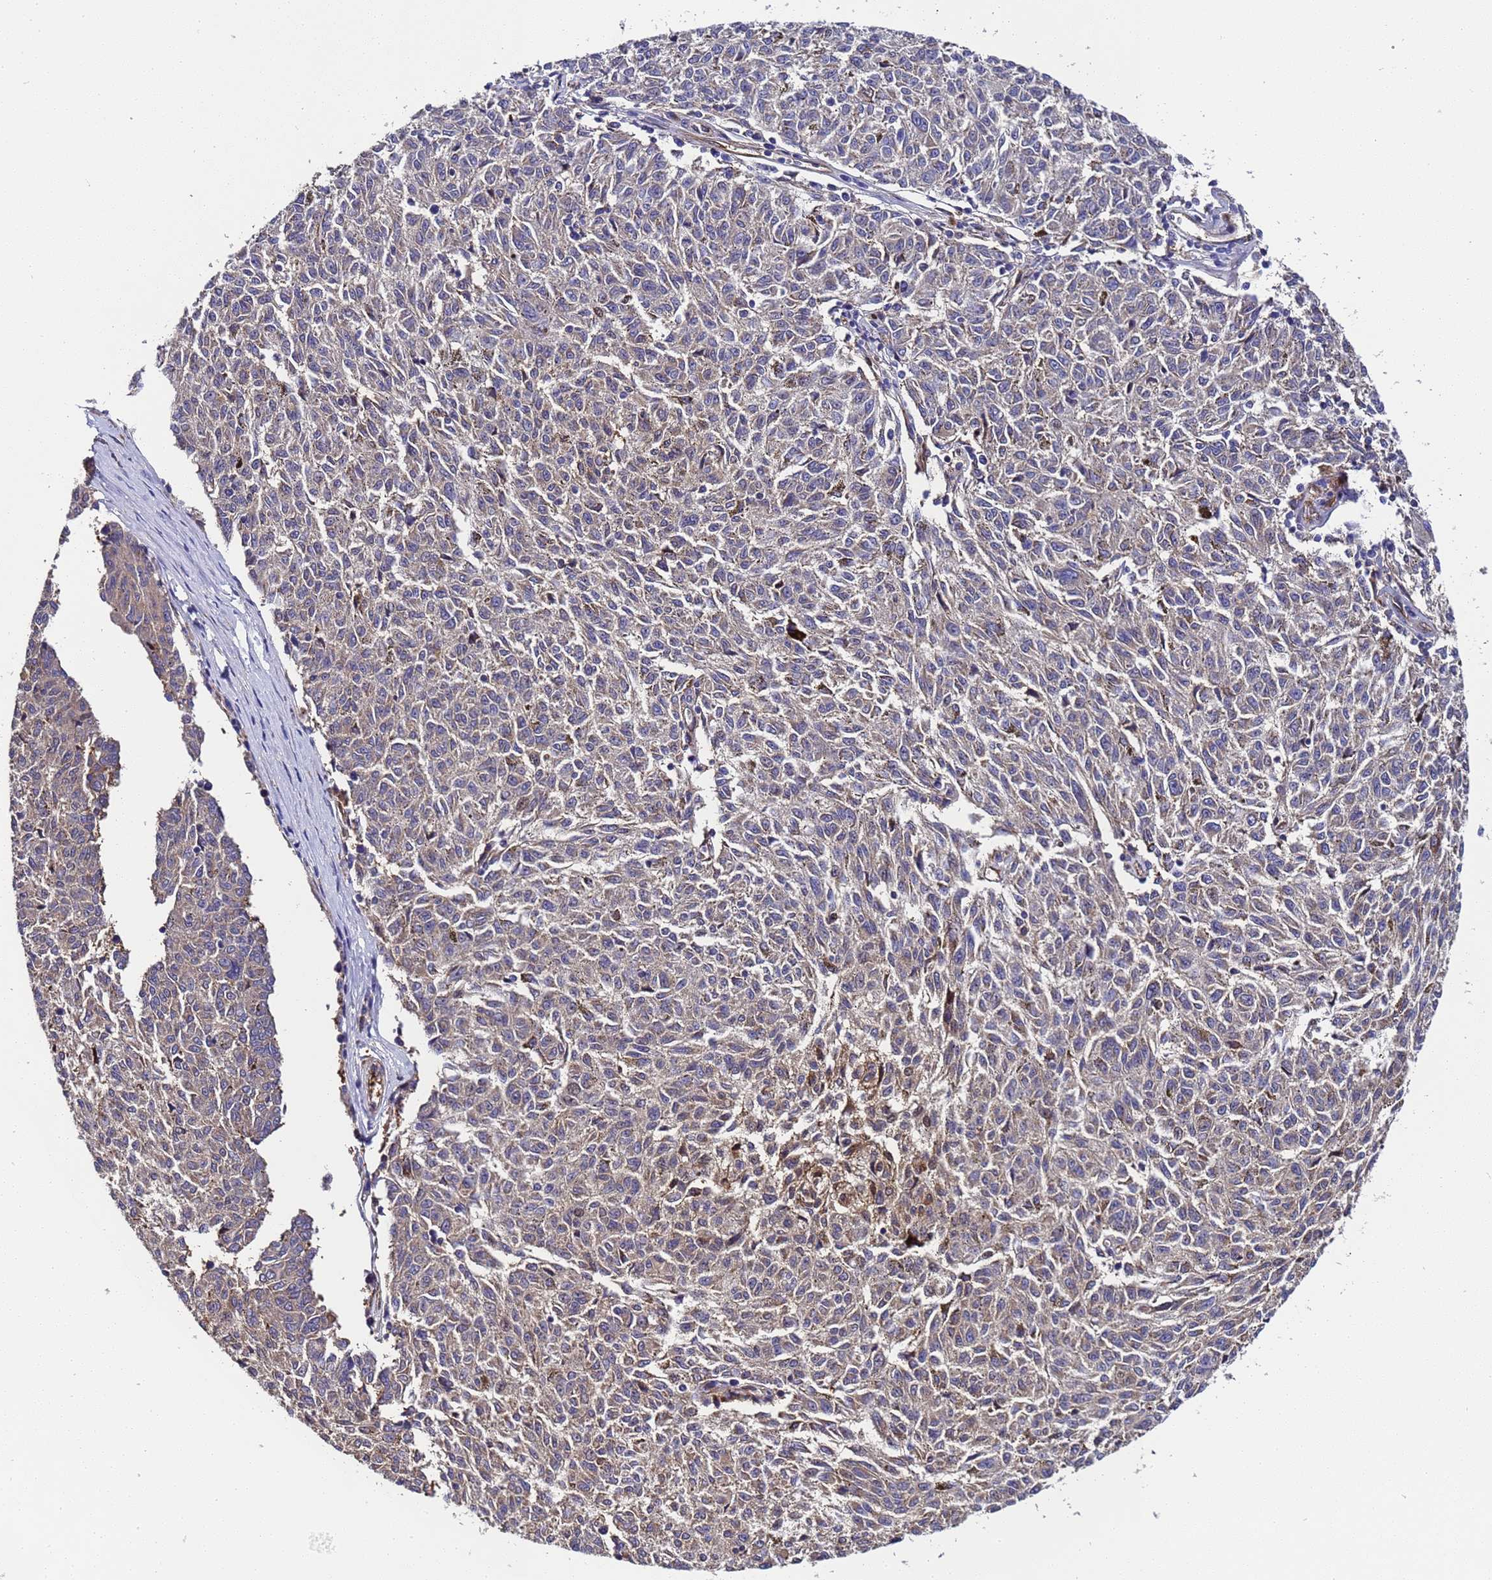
{"staining": {"intensity": "moderate", "quantity": "25%-75%", "location": "cytoplasmic/membranous"}, "tissue": "melanoma", "cell_type": "Tumor cells", "image_type": "cancer", "snomed": [{"axis": "morphology", "description": "Malignant melanoma, NOS"}, {"axis": "topography", "description": "Skin"}], "caption": "Protein staining reveals moderate cytoplasmic/membranous expression in about 25%-75% of tumor cells in malignant melanoma.", "gene": "MOCS1", "patient": {"sex": "female", "age": 72}}